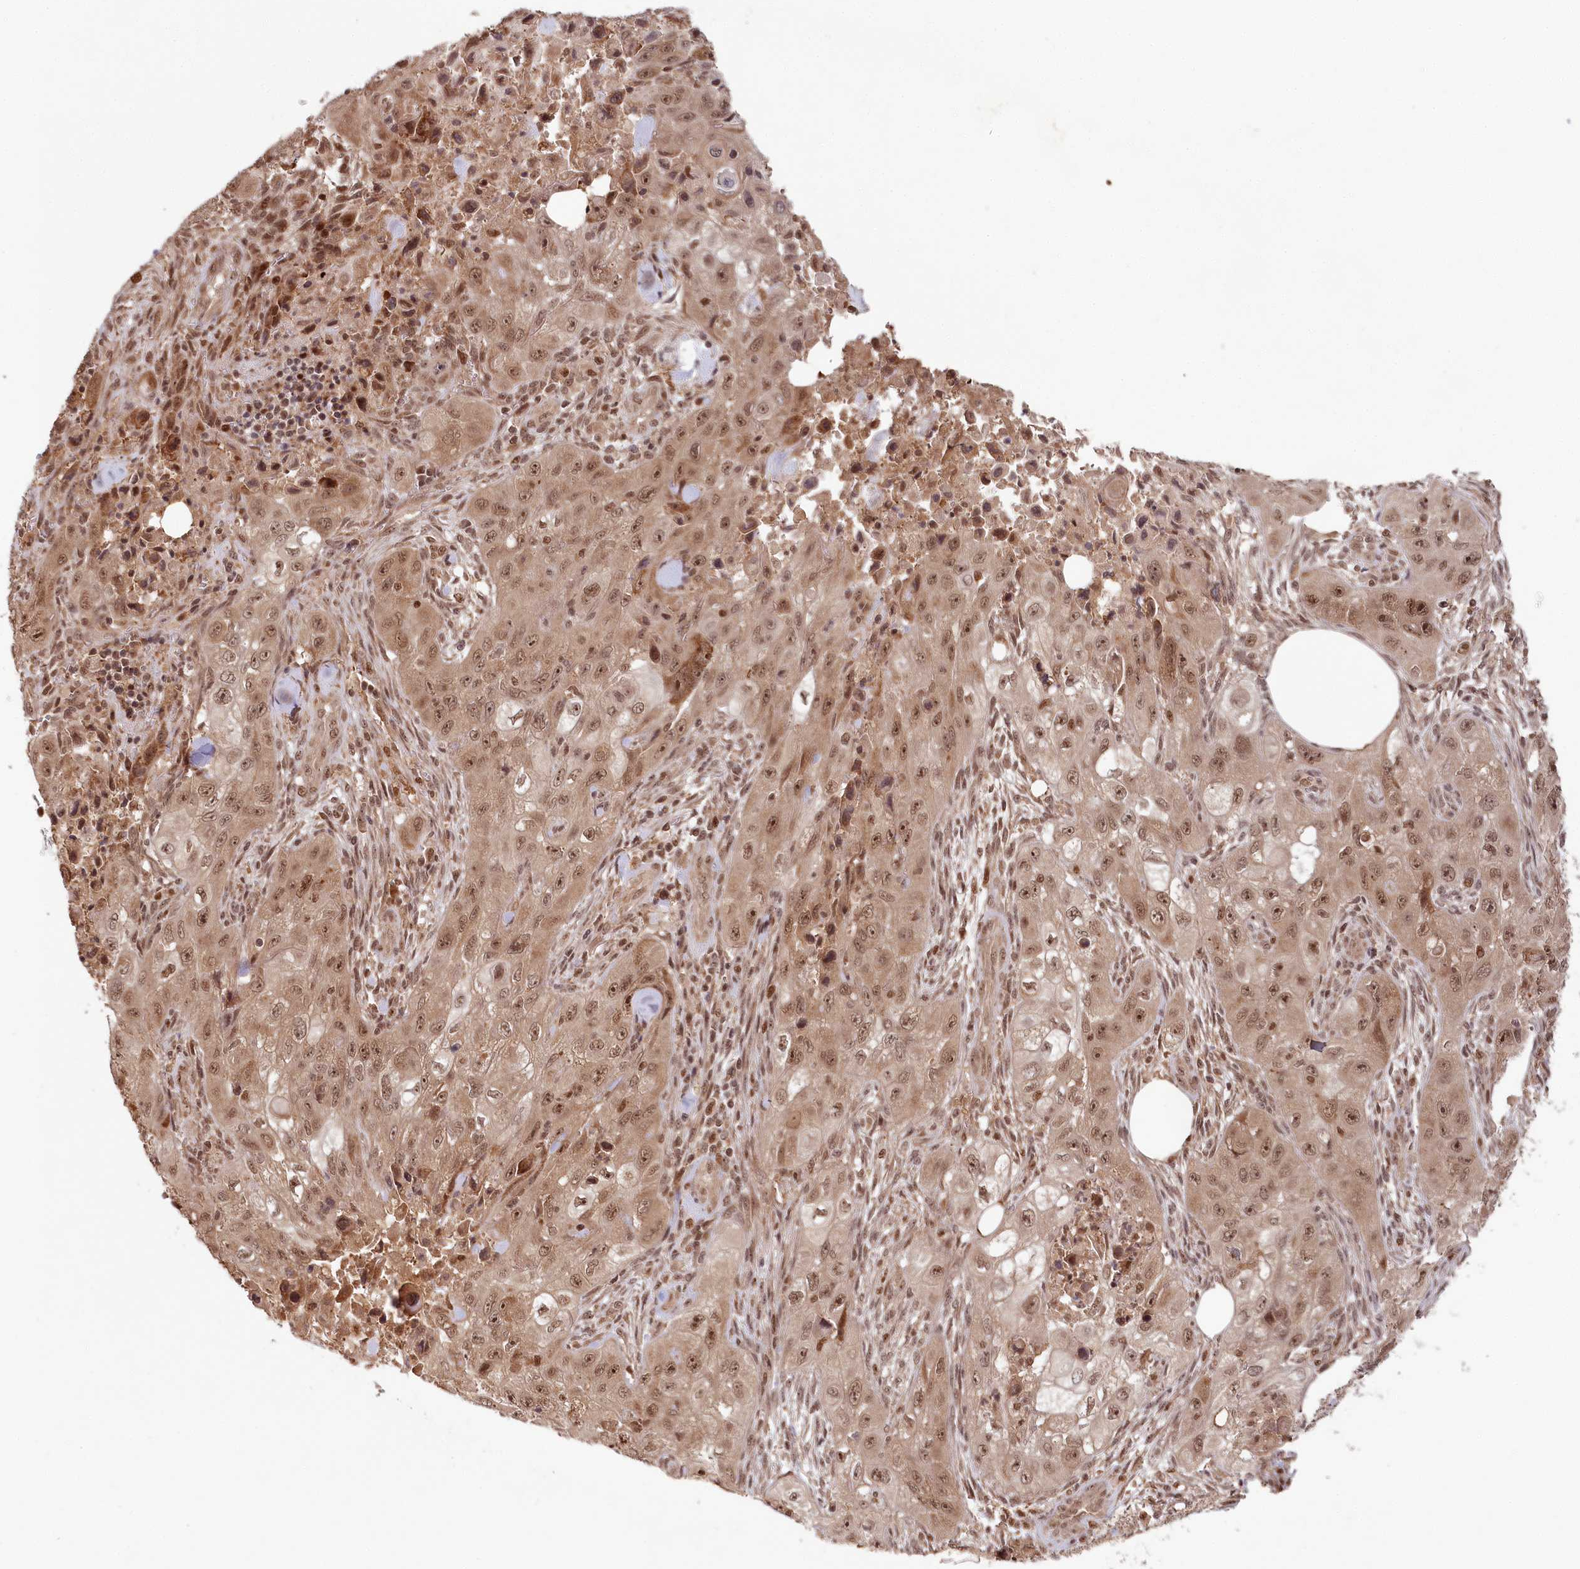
{"staining": {"intensity": "moderate", "quantity": ">75%", "location": "nuclear"}, "tissue": "skin cancer", "cell_type": "Tumor cells", "image_type": "cancer", "snomed": [{"axis": "morphology", "description": "Squamous cell carcinoma, NOS"}, {"axis": "topography", "description": "Skin"}, {"axis": "topography", "description": "Subcutis"}], "caption": "DAB (3,3'-diaminobenzidine) immunohistochemical staining of squamous cell carcinoma (skin) exhibits moderate nuclear protein positivity in about >75% of tumor cells.", "gene": "WAPL", "patient": {"sex": "male", "age": 73}}